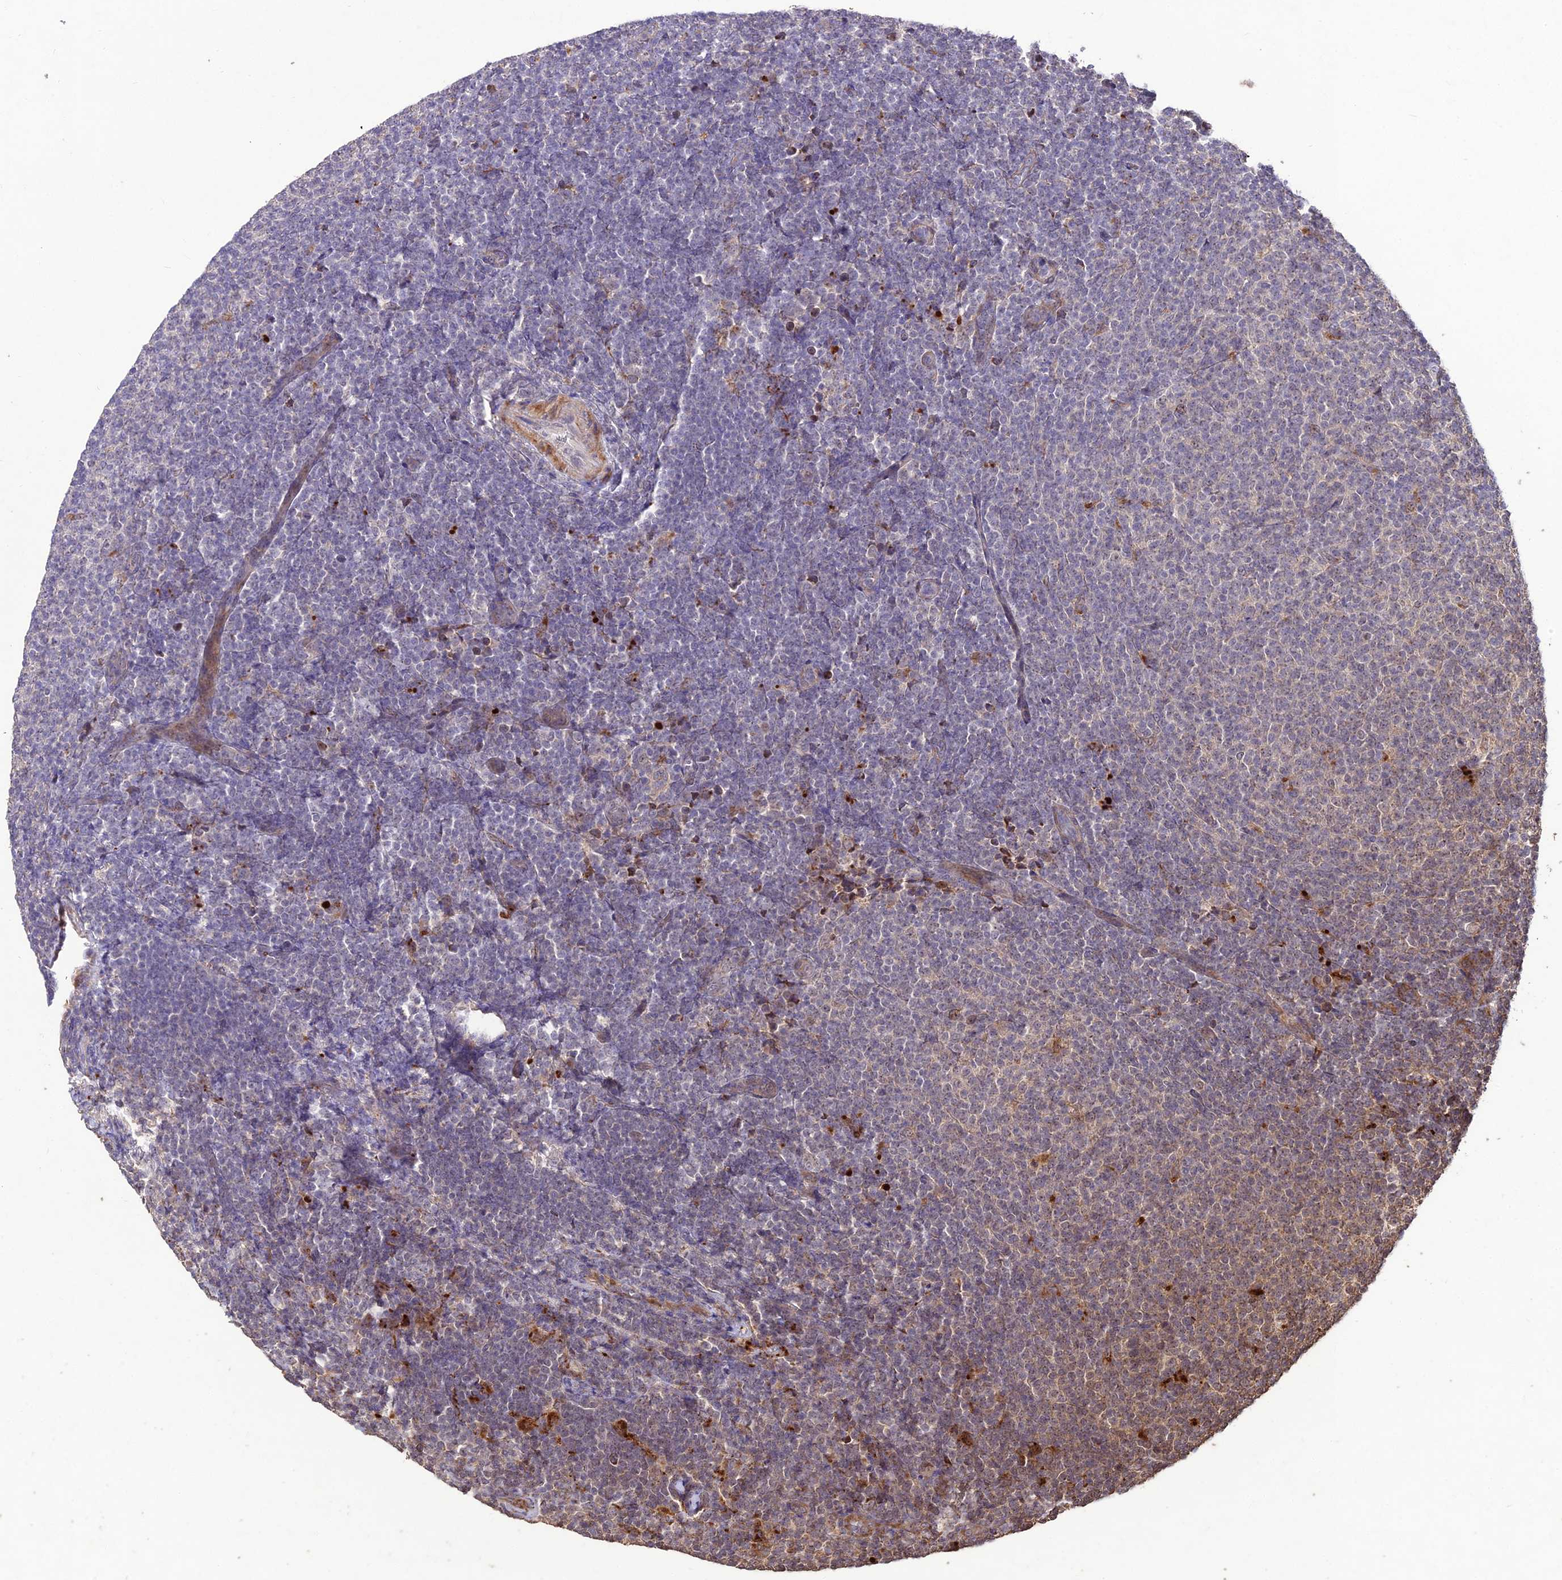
{"staining": {"intensity": "negative", "quantity": "none", "location": "none"}, "tissue": "lymphoma", "cell_type": "Tumor cells", "image_type": "cancer", "snomed": [{"axis": "morphology", "description": "Malignant lymphoma, non-Hodgkin's type, Low grade"}, {"axis": "topography", "description": "Lymph node"}], "caption": "Tumor cells show no significant protein staining in low-grade malignant lymphoma, non-Hodgkin's type.", "gene": "ZNF766", "patient": {"sex": "male", "age": 66}}